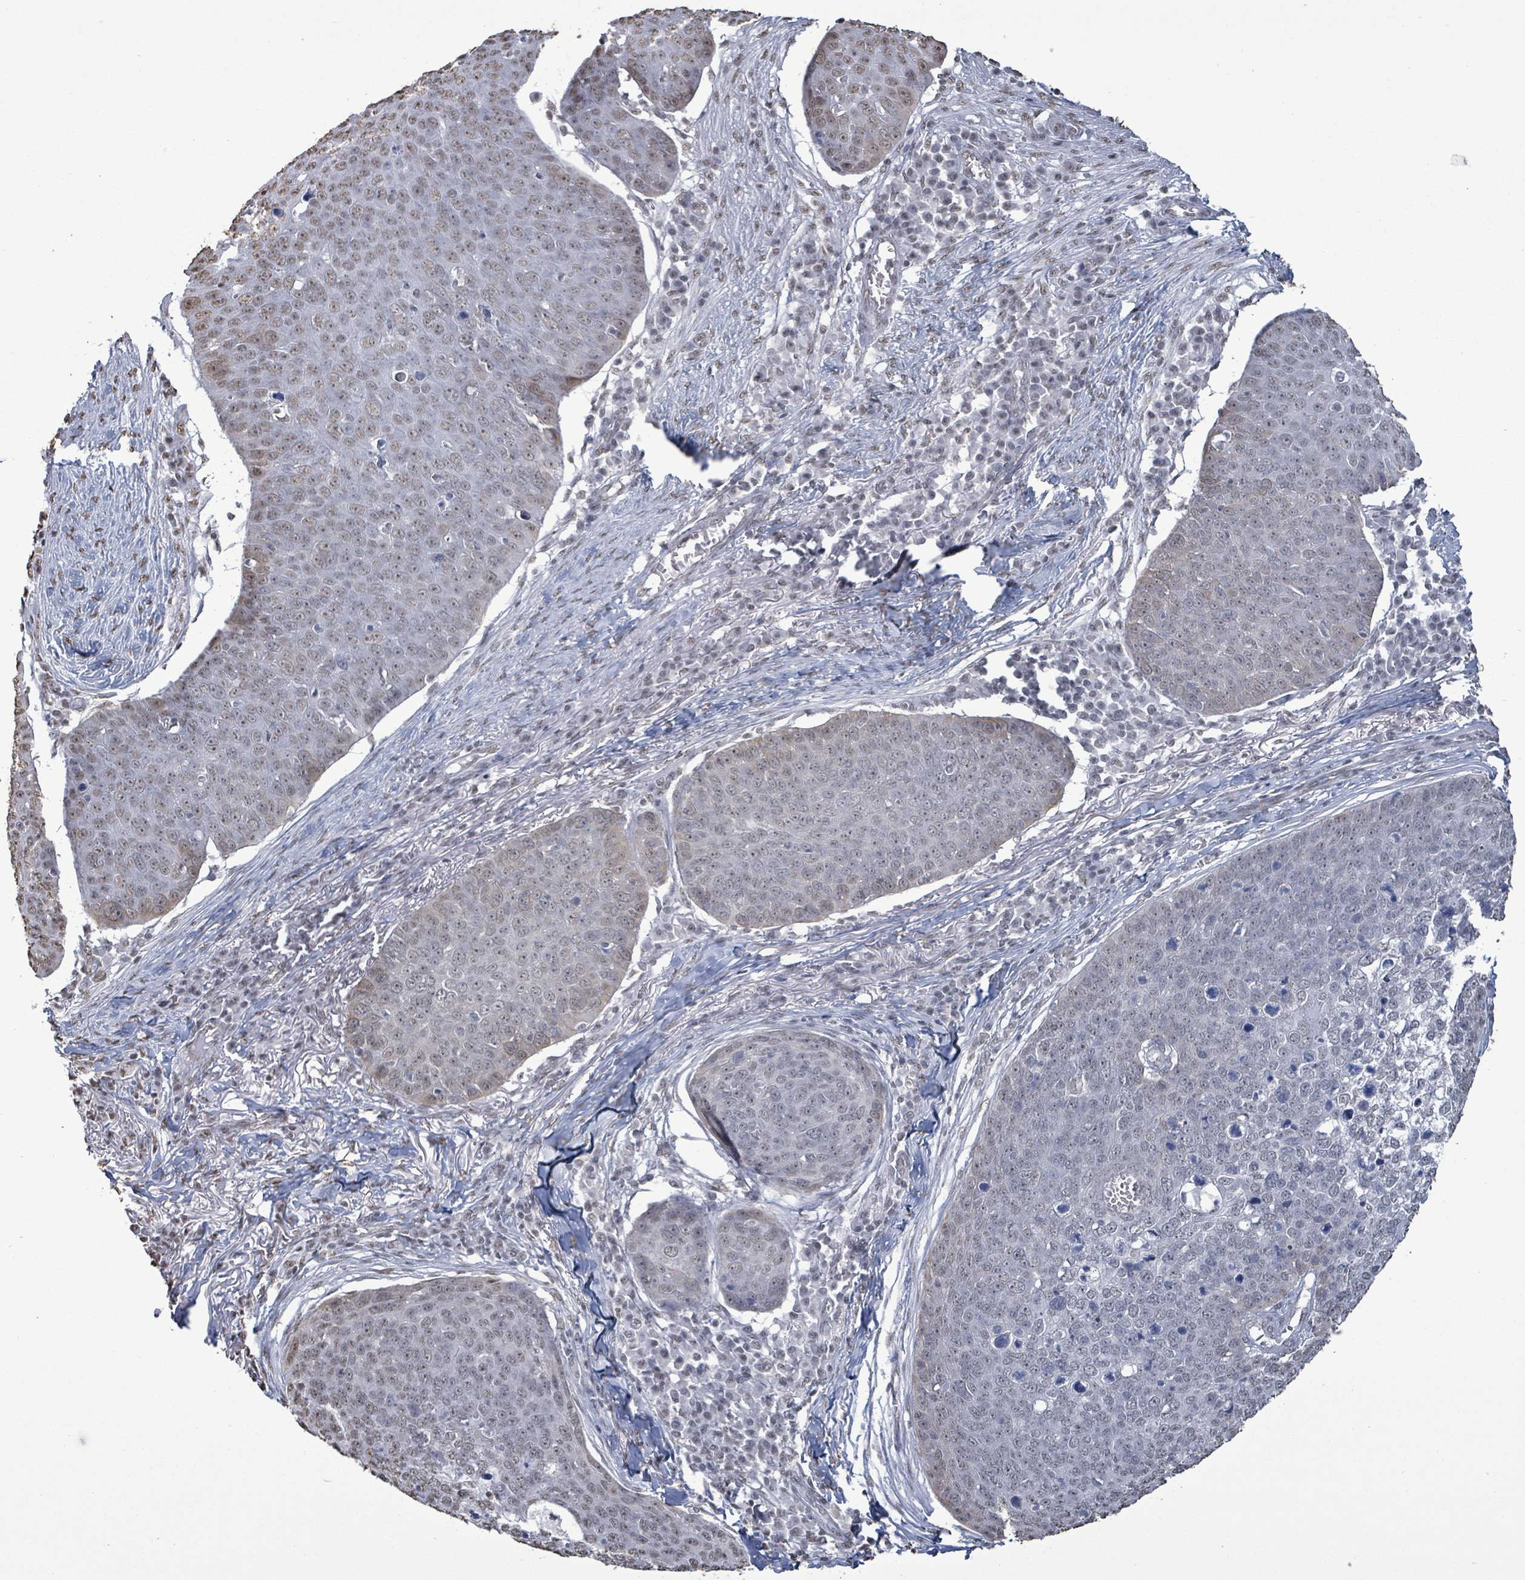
{"staining": {"intensity": "weak", "quantity": "25%-75%", "location": "nuclear"}, "tissue": "skin cancer", "cell_type": "Tumor cells", "image_type": "cancer", "snomed": [{"axis": "morphology", "description": "Squamous cell carcinoma, NOS"}, {"axis": "topography", "description": "Skin"}], "caption": "Skin cancer (squamous cell carcinoma) stained for a protein (brown) exhibits weak nuclear positive expression in about 25%-75% of tumor cells.", "gene": "SAMD14", "patient": {"sex": "male", "age": 71}}